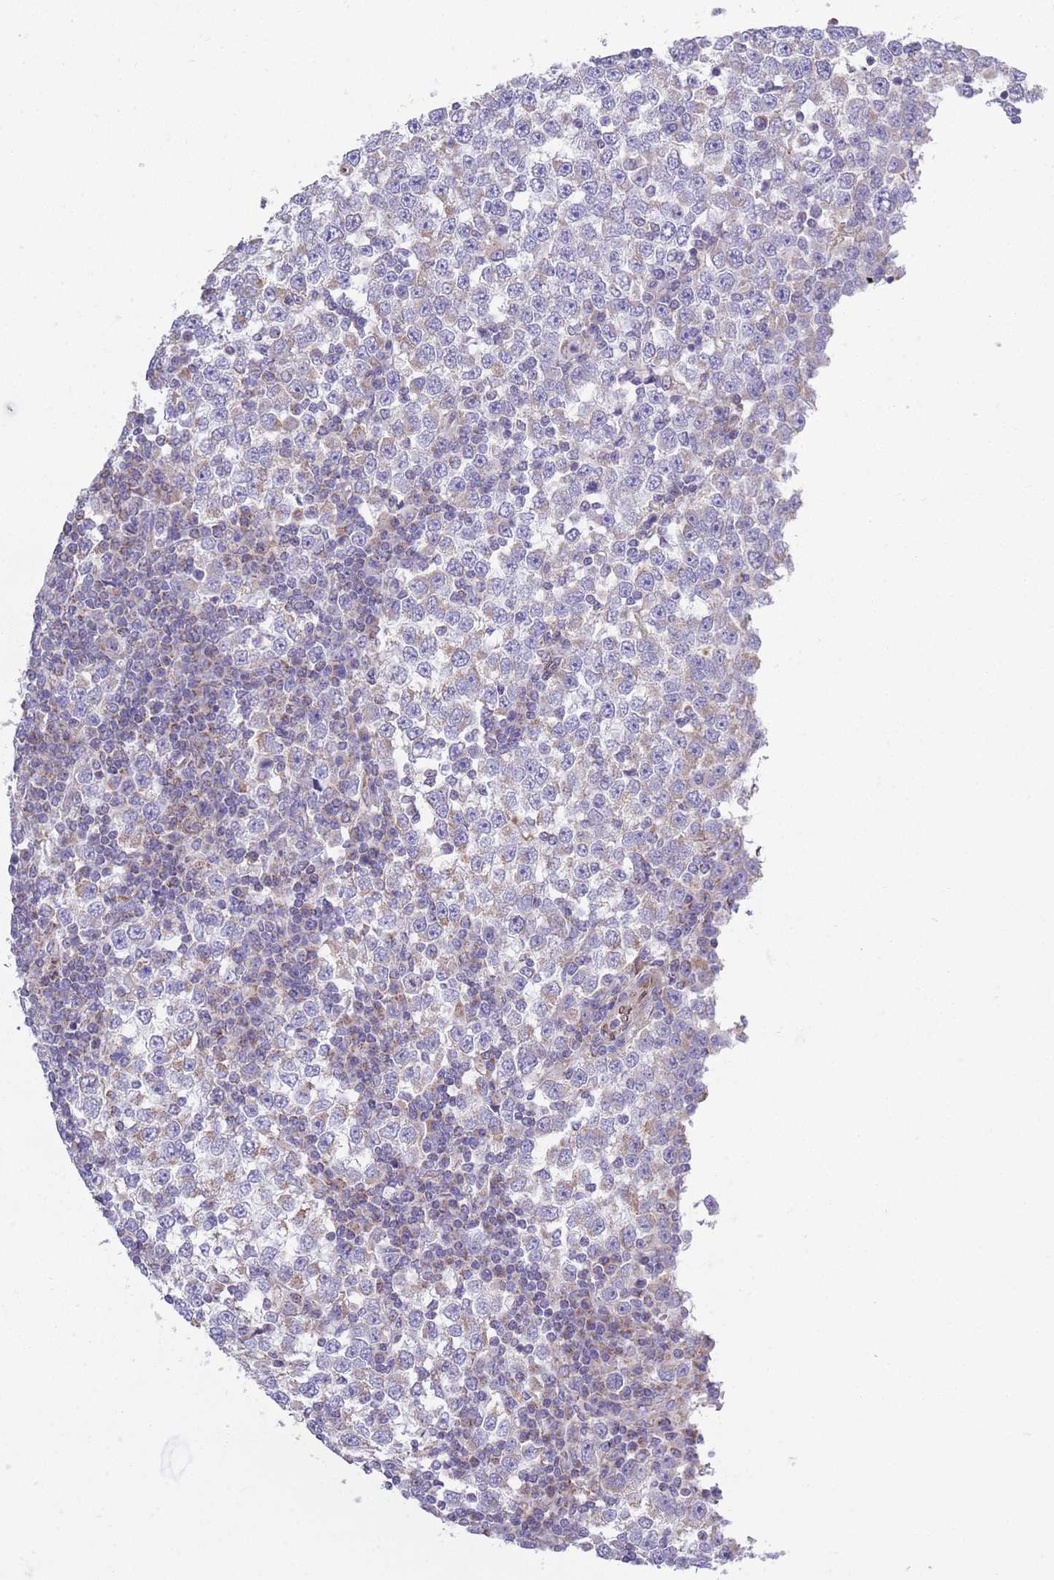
{"staining": {"intensity": "weak", "quantity": "25%-75%", "location": "cytoplasmic/membranous"}, "tissue": "testis cancer", "cell_type": "Tumor cells", "image_type": "cancer", "snomed": [{"axis": "morphology", "description": "Seminoma, NOS"}, {"axis": "topography", "description": "Testis"}], "caption": "Immunohistochemical staining of human testis seminoma exhibits low levels of weak cytoplasmic/membranous protein positivity in about 25%-75% of tumor cells.", "gene": "PDHA1", "patient": {"sex": "male", "age": 65}}